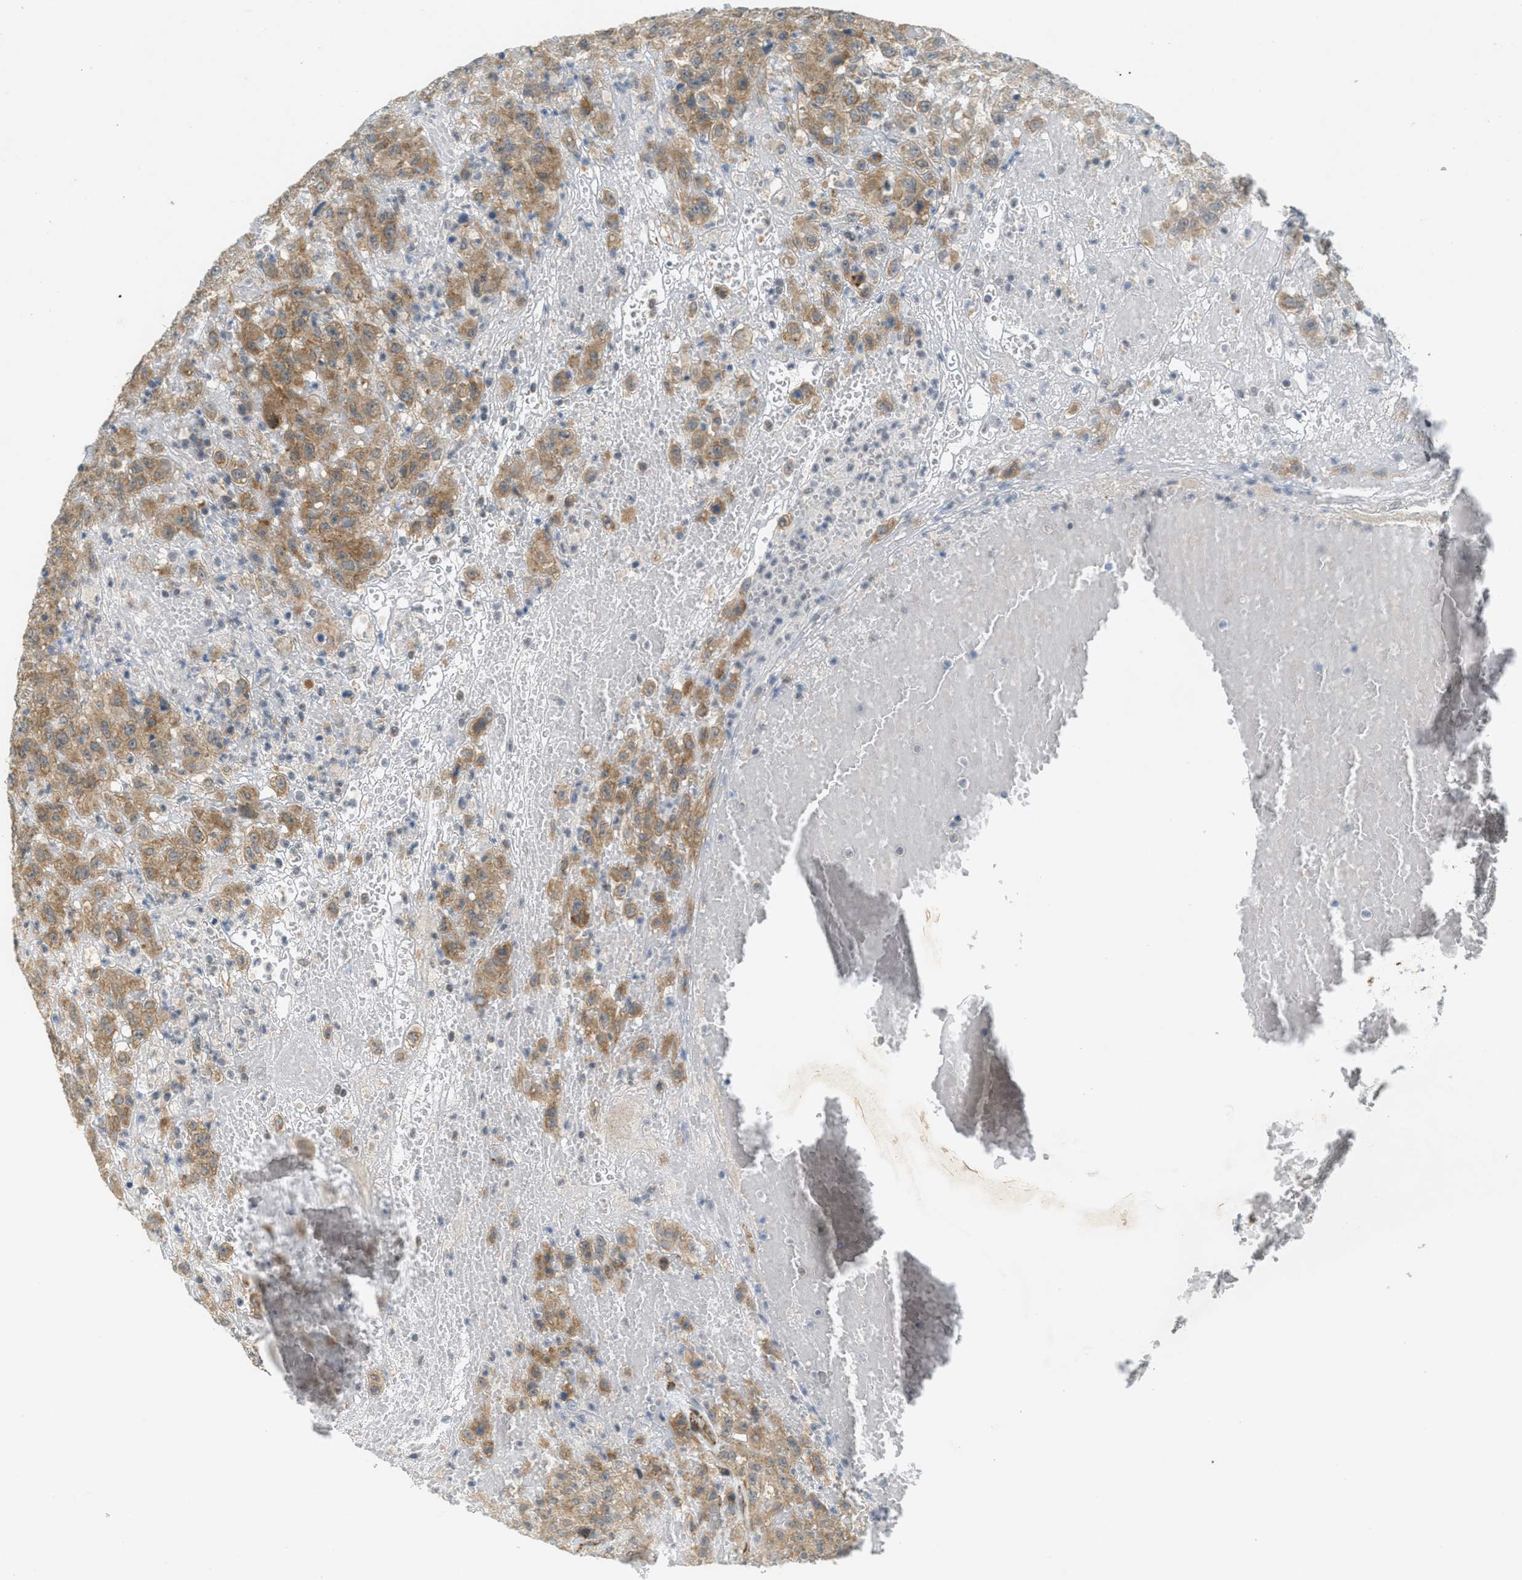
{"staining": {"intensity": "moderate", "quantity": ">75%", "location": "cytoplasmic/membranous"}, "tissue": "urothelial cancer", "cell_type": "Tumor cells", "image_type": "cancer", "snomed": [{"axis": "morphology", "description": "Urothelial carcinoma, High grade"}, {"axis": "topography", "description": "Urinary bladder"}], "caption": "Human urothelial cancer stained for a protein (brown) displays moderate cytoplasmic/membranous positive positivity in approximately >75% of tumor cells.", "gene": "JCAD", "patient": {"sex": "male", "age": 46}}